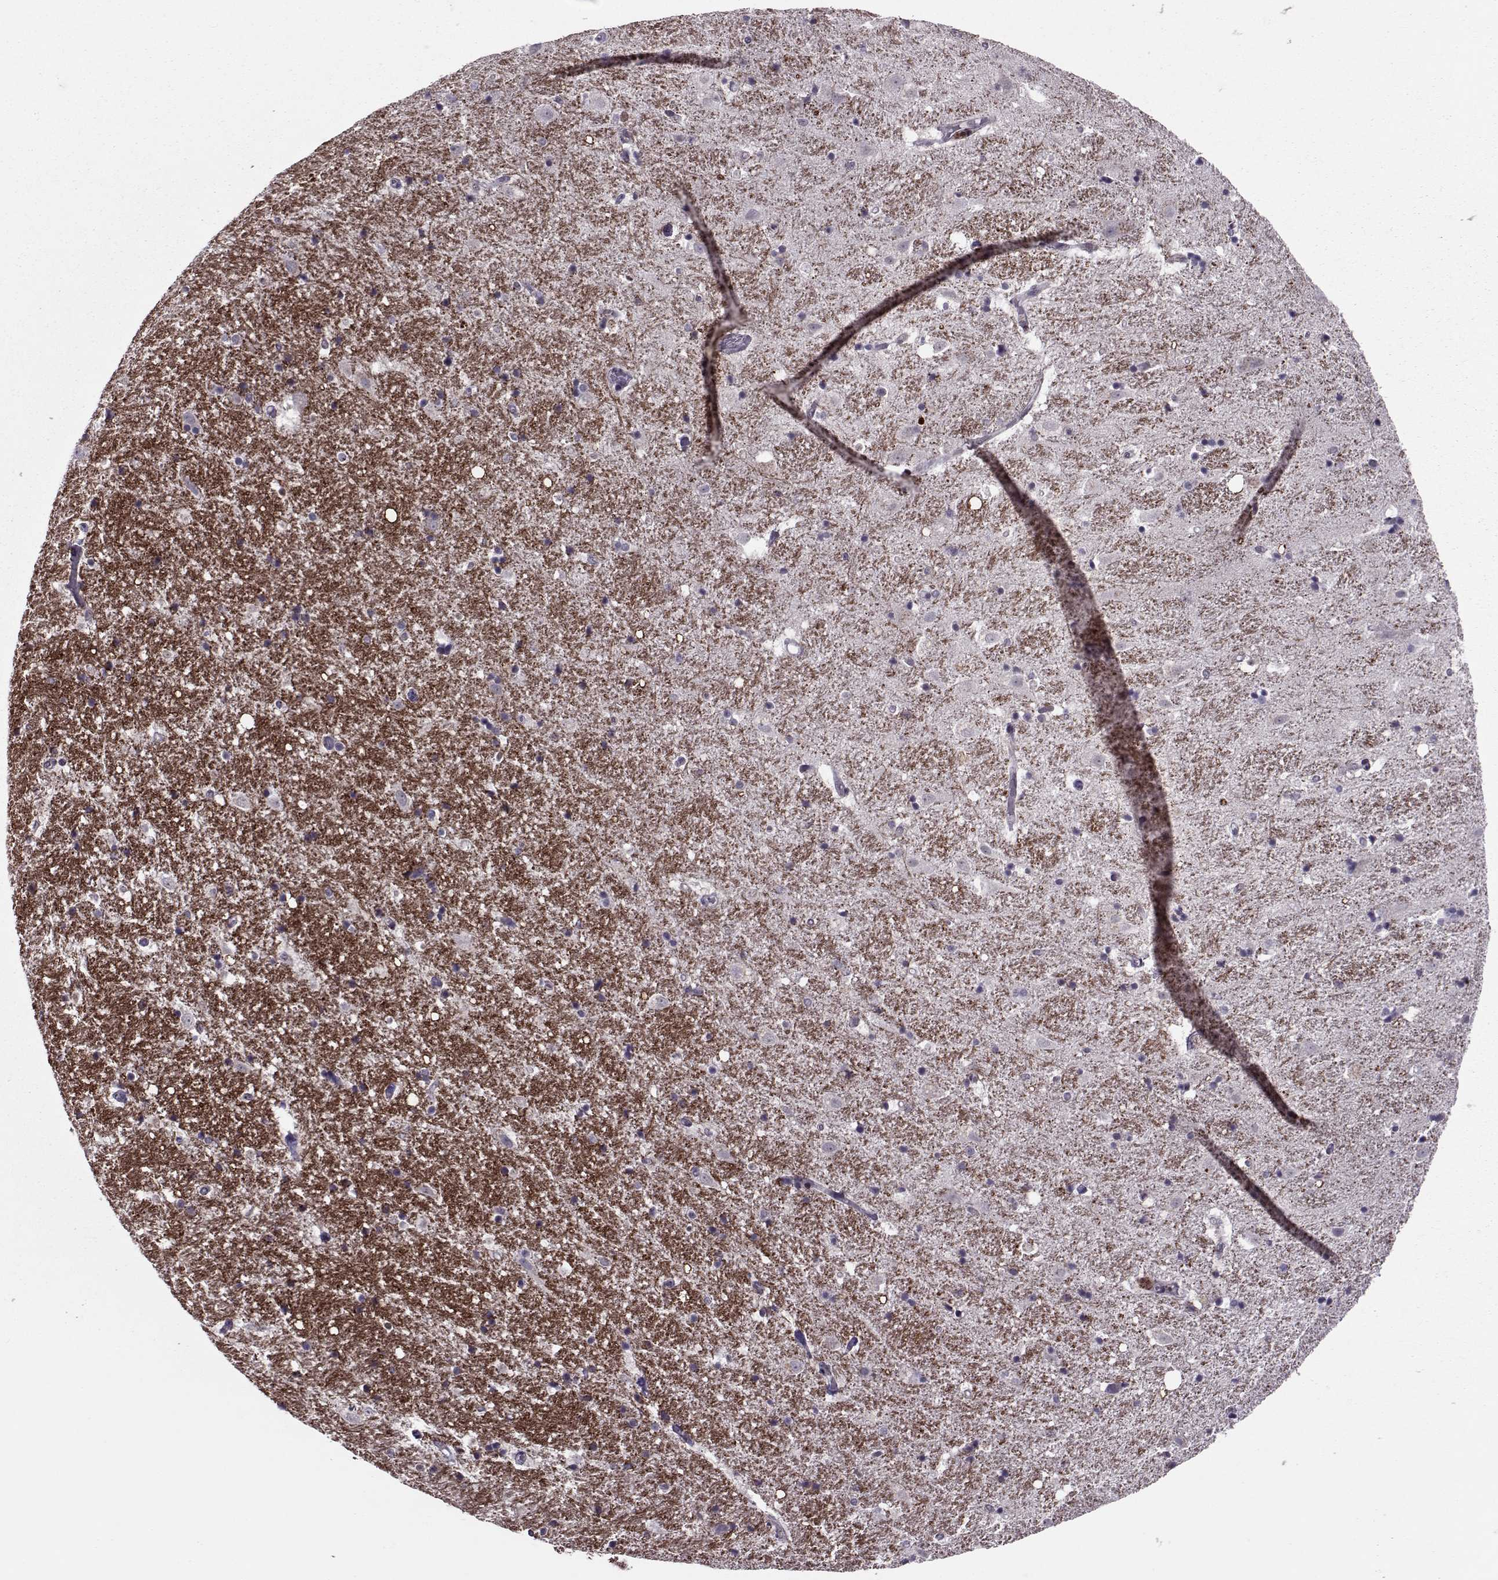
{"staining": {"intensity": "negative", "quantity": "none", "location": "none"}, "tissue": "hippocampus", "cell_type": "Glial cells", "image_type": "normal", "snomed": [{"axis": "morphology", "description": "Normal tissue, NOS"}, {"axis": "topography", "description": "Hippocampus"}], "caption": "Micrograph shows no protein positivity in glial cells of normal hippocampus.", "gene": "CDK4", "patient": {"sex": "male", "age": 49}}